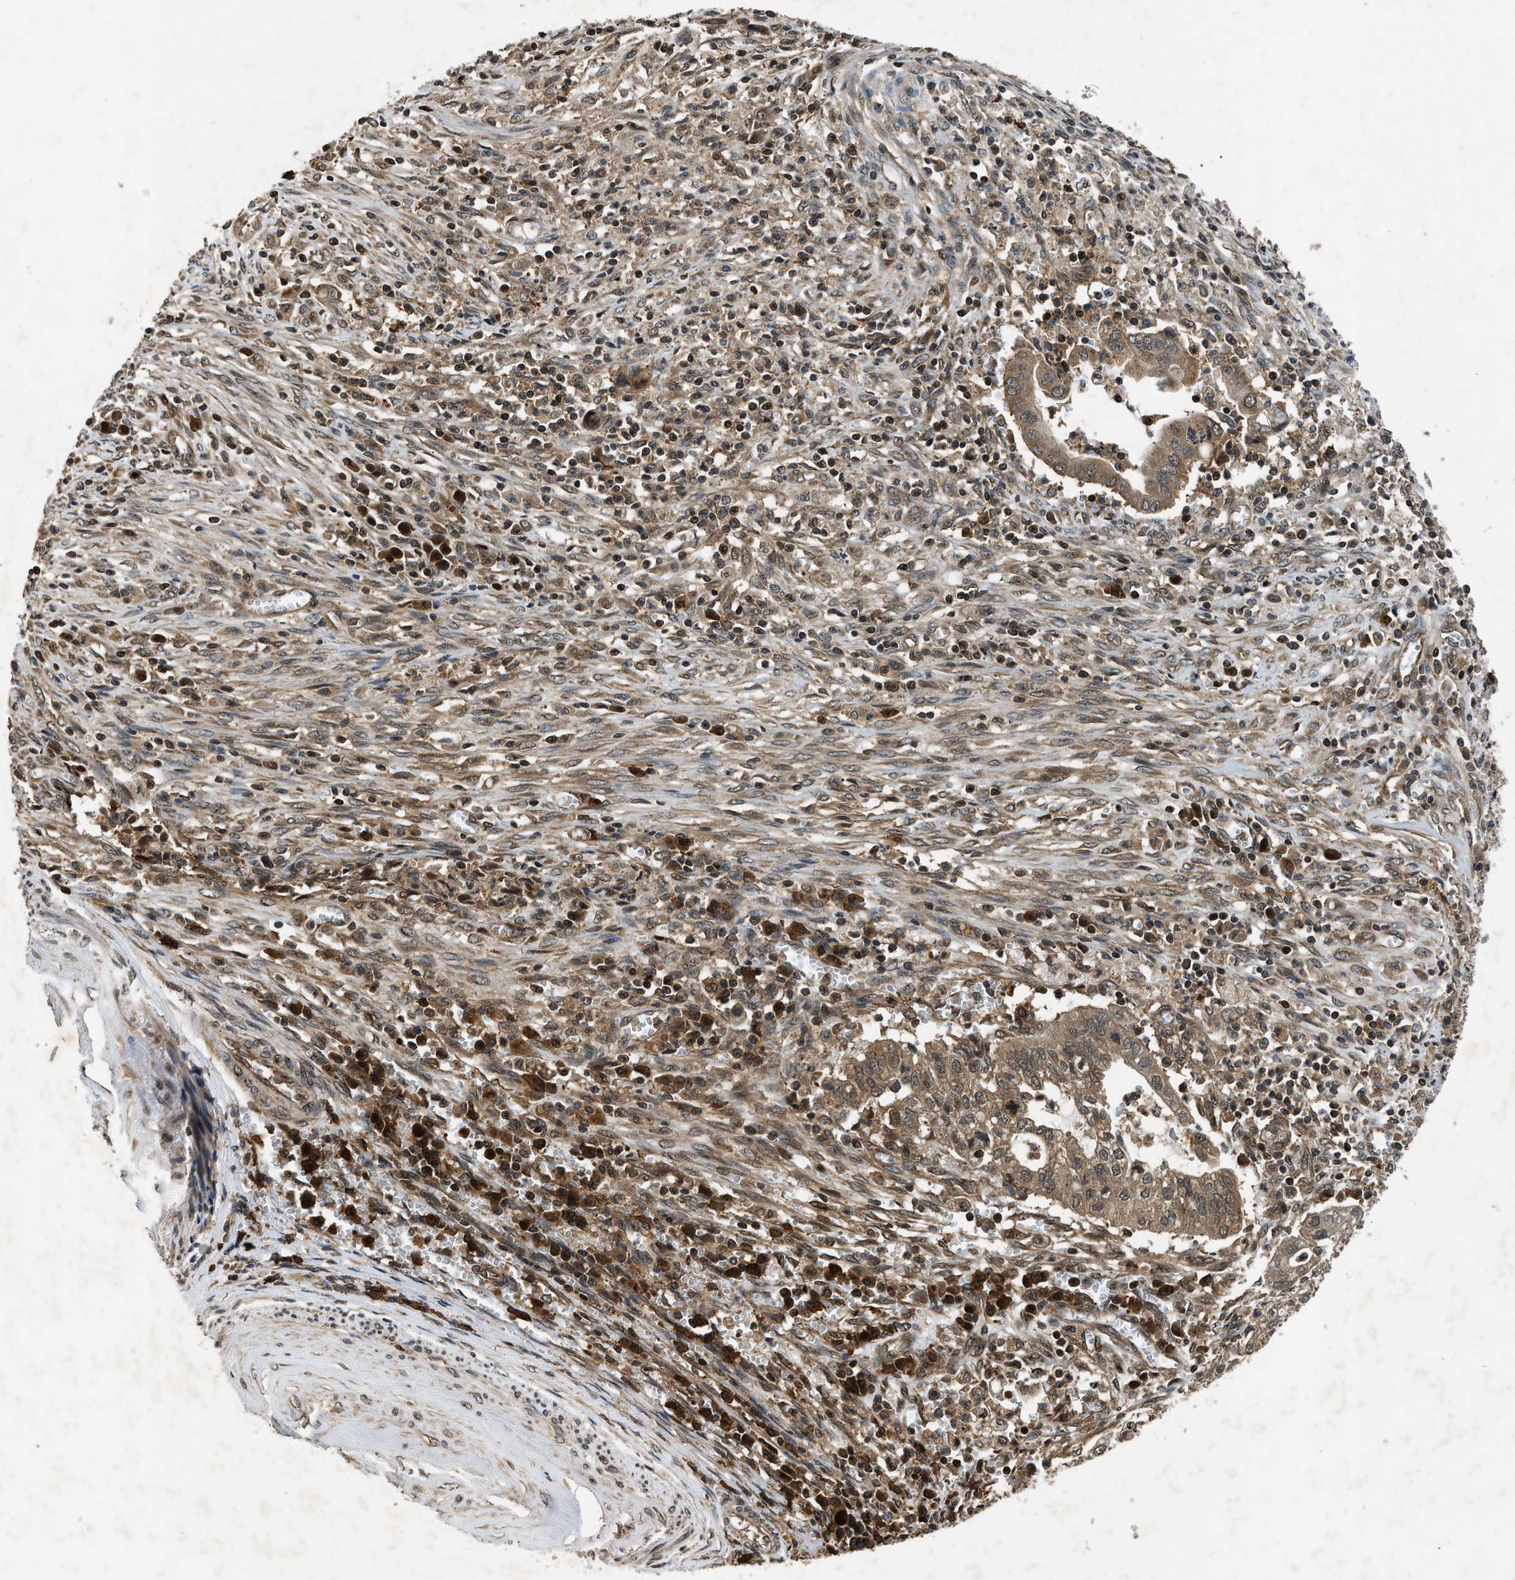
{"staining": {"intensity": "moderate", "quantity": ">75%", "location": "cytoplasmic/membranous"}, "tissue": "cervical cancer", "cell_type": "Tumor cells", "image_type": "cancer", "snomed": [{"axis": "morphology", "description": "Adenocarcinoma, NOS"}, {"axis": "topography", "description": "Cervix"}], "caption": "A histopathology image of adenocarcinoma (cervical) stained for a protein reveals moderate cytoplasmic/membranous brown staining in tumor cells.", "gene": "RPS6KB1", "patient": {"sex": "female", "age": 44}}